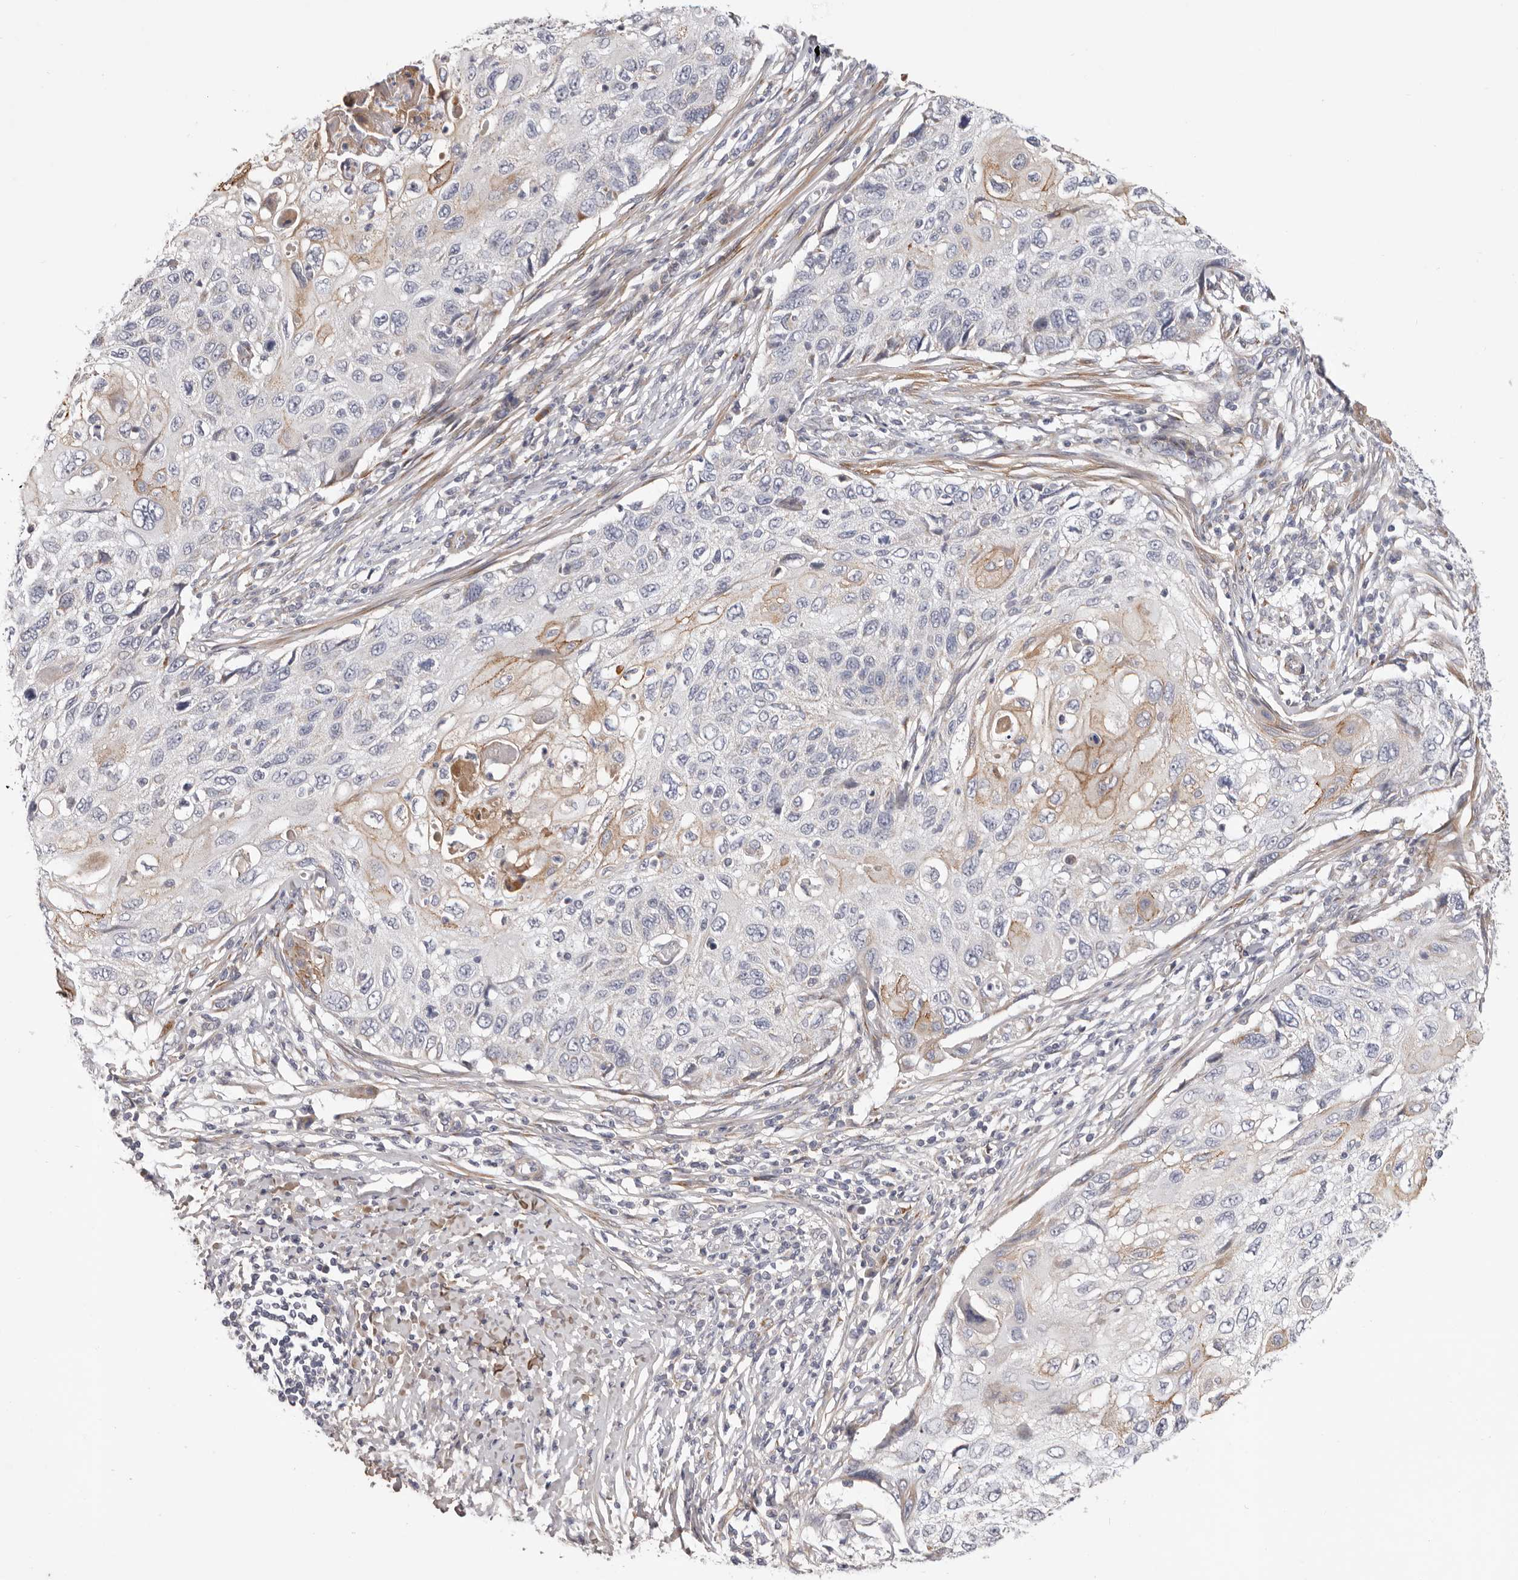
{"staining": {"intensity": "moderate", "quantity": "<25%", "location": "cytoplasmic/membranous"}, "tissue": "cervical cancer", "cell_type": "Tumor cells", "image_type": "cancer", "snomed": [{"axis": "morphology", "description": "Squamous cell carcinoma, NOS"}, {"axis": "topography", "description": "Cervix"}], "caption": "Immunohistochemistry (DAB) staining of human cervical cancer exhibits moderate cytoplasmic/membranous protein staining in approximately <25% of tumor cells.", "gene": "MRPS10", "patient": {"sex": "female", "age": 70}}